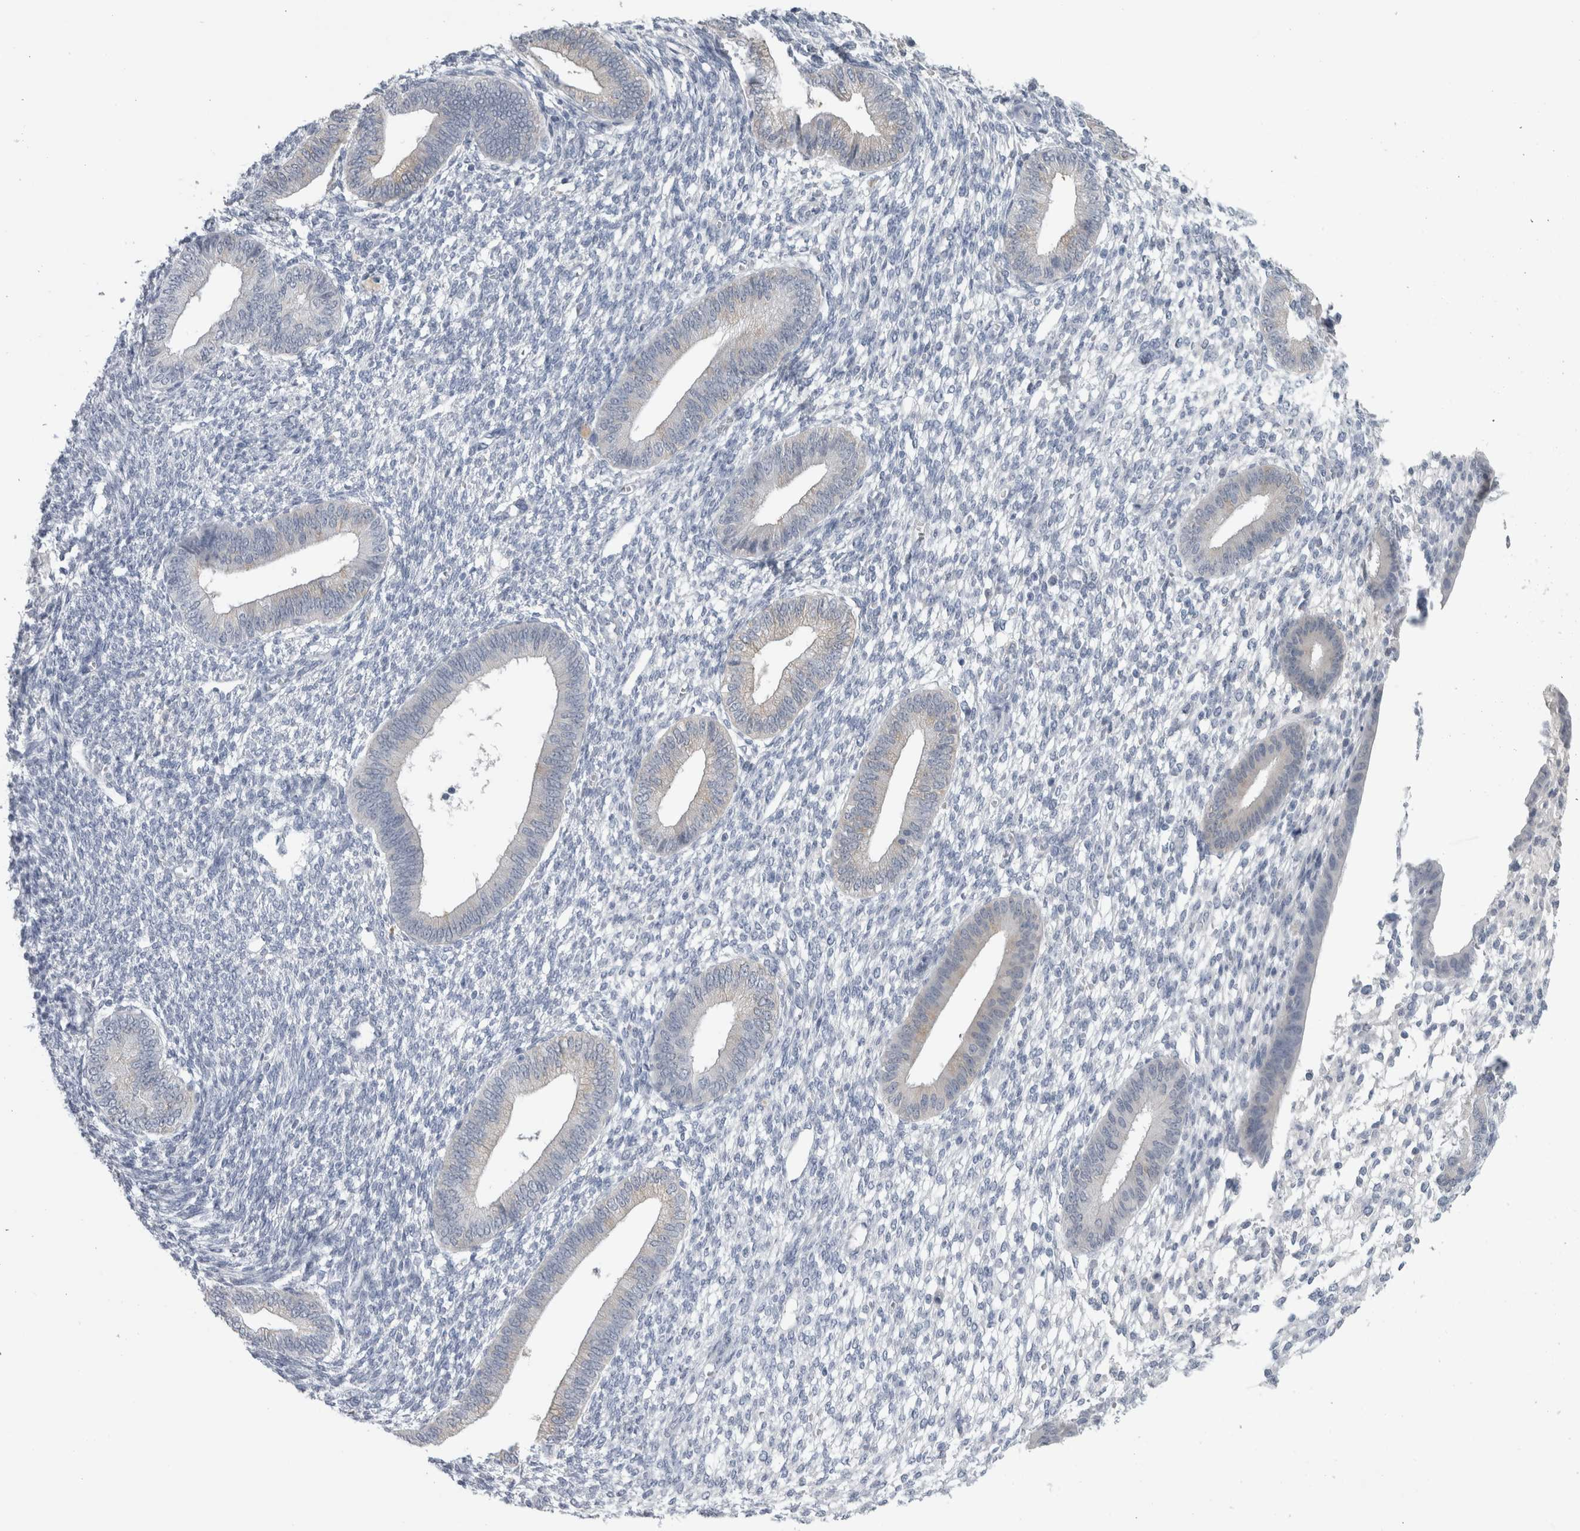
{"staining": {"intensity": "negative", "quantity": "none", "location": "none"}, "tissue": "endometrium", "cell_type": "Cells in endometrial stroma", "image_type": "normal", "snomed": [{"axis": "morphology", "description": "Normal tissue, NOS"}, {"axis": "topography", "description": "Endometrium"}], "caption": "This is an immunohistochemistry image of benign human endometrium. There is no expression in cells in endometrial stroma.", "gene": "ADAM2", "patient": {"sex": "female", "age": 46}}